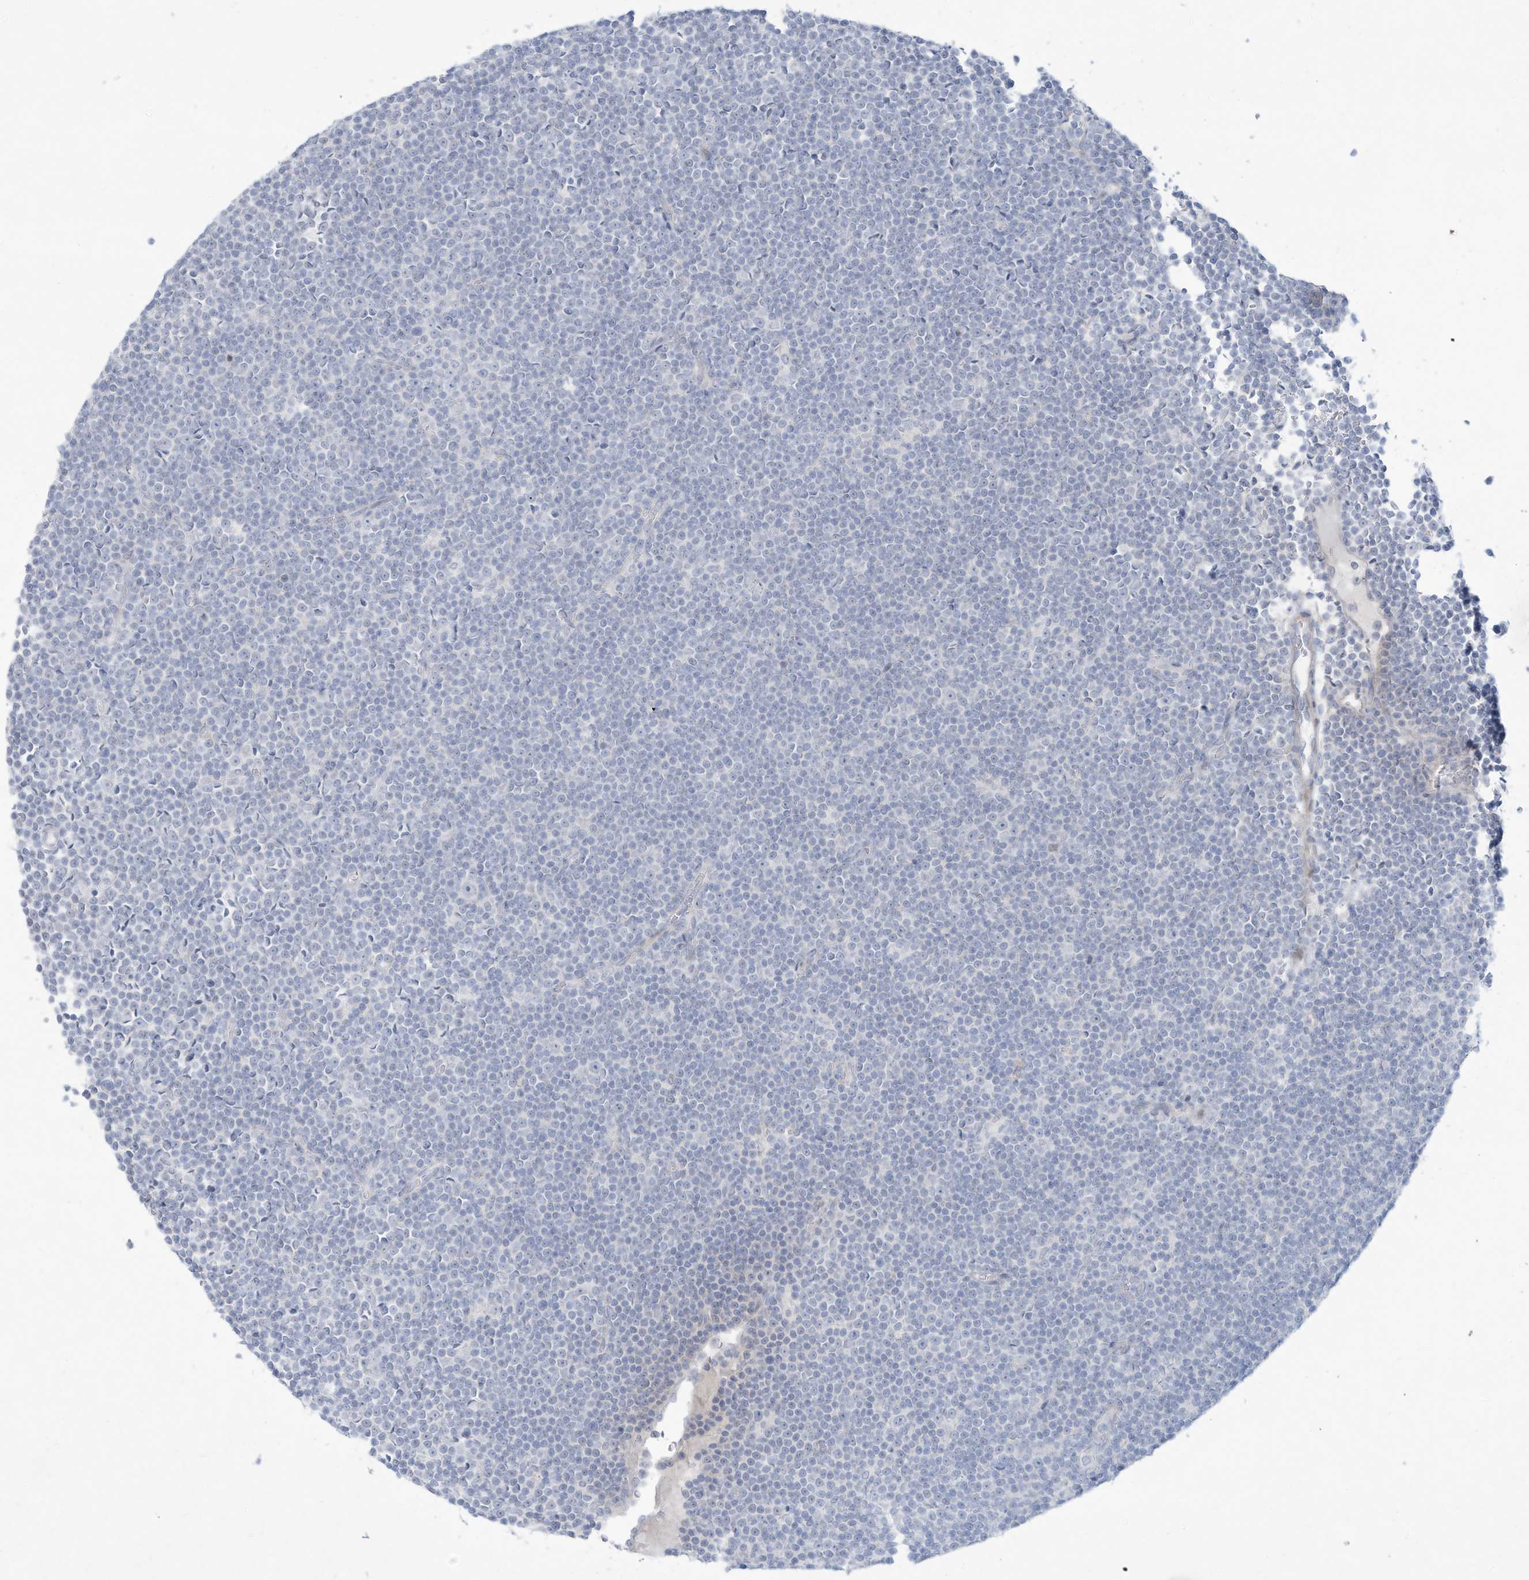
{"staining": {"intensity": "negative", "quantity": "none", "location": "none"}, "tissue": "lymphoma", "cell_type": "Tumor cells", "image_type": "cancer", "snomed": [{"axis": "morphology", "description": "Malignant lymphoma, non-Hodgkin's type, Low grade"}, {"axis": "topography", "description": "Lymph node"}], "caption": "Immunohistochemical staining of low-grade malignant lymphoma, non-Hodgkin's type exhibits no significant expression in tumor cells.", "gene": "PAX6", "patient": {"sex": "female", "age": 67}}